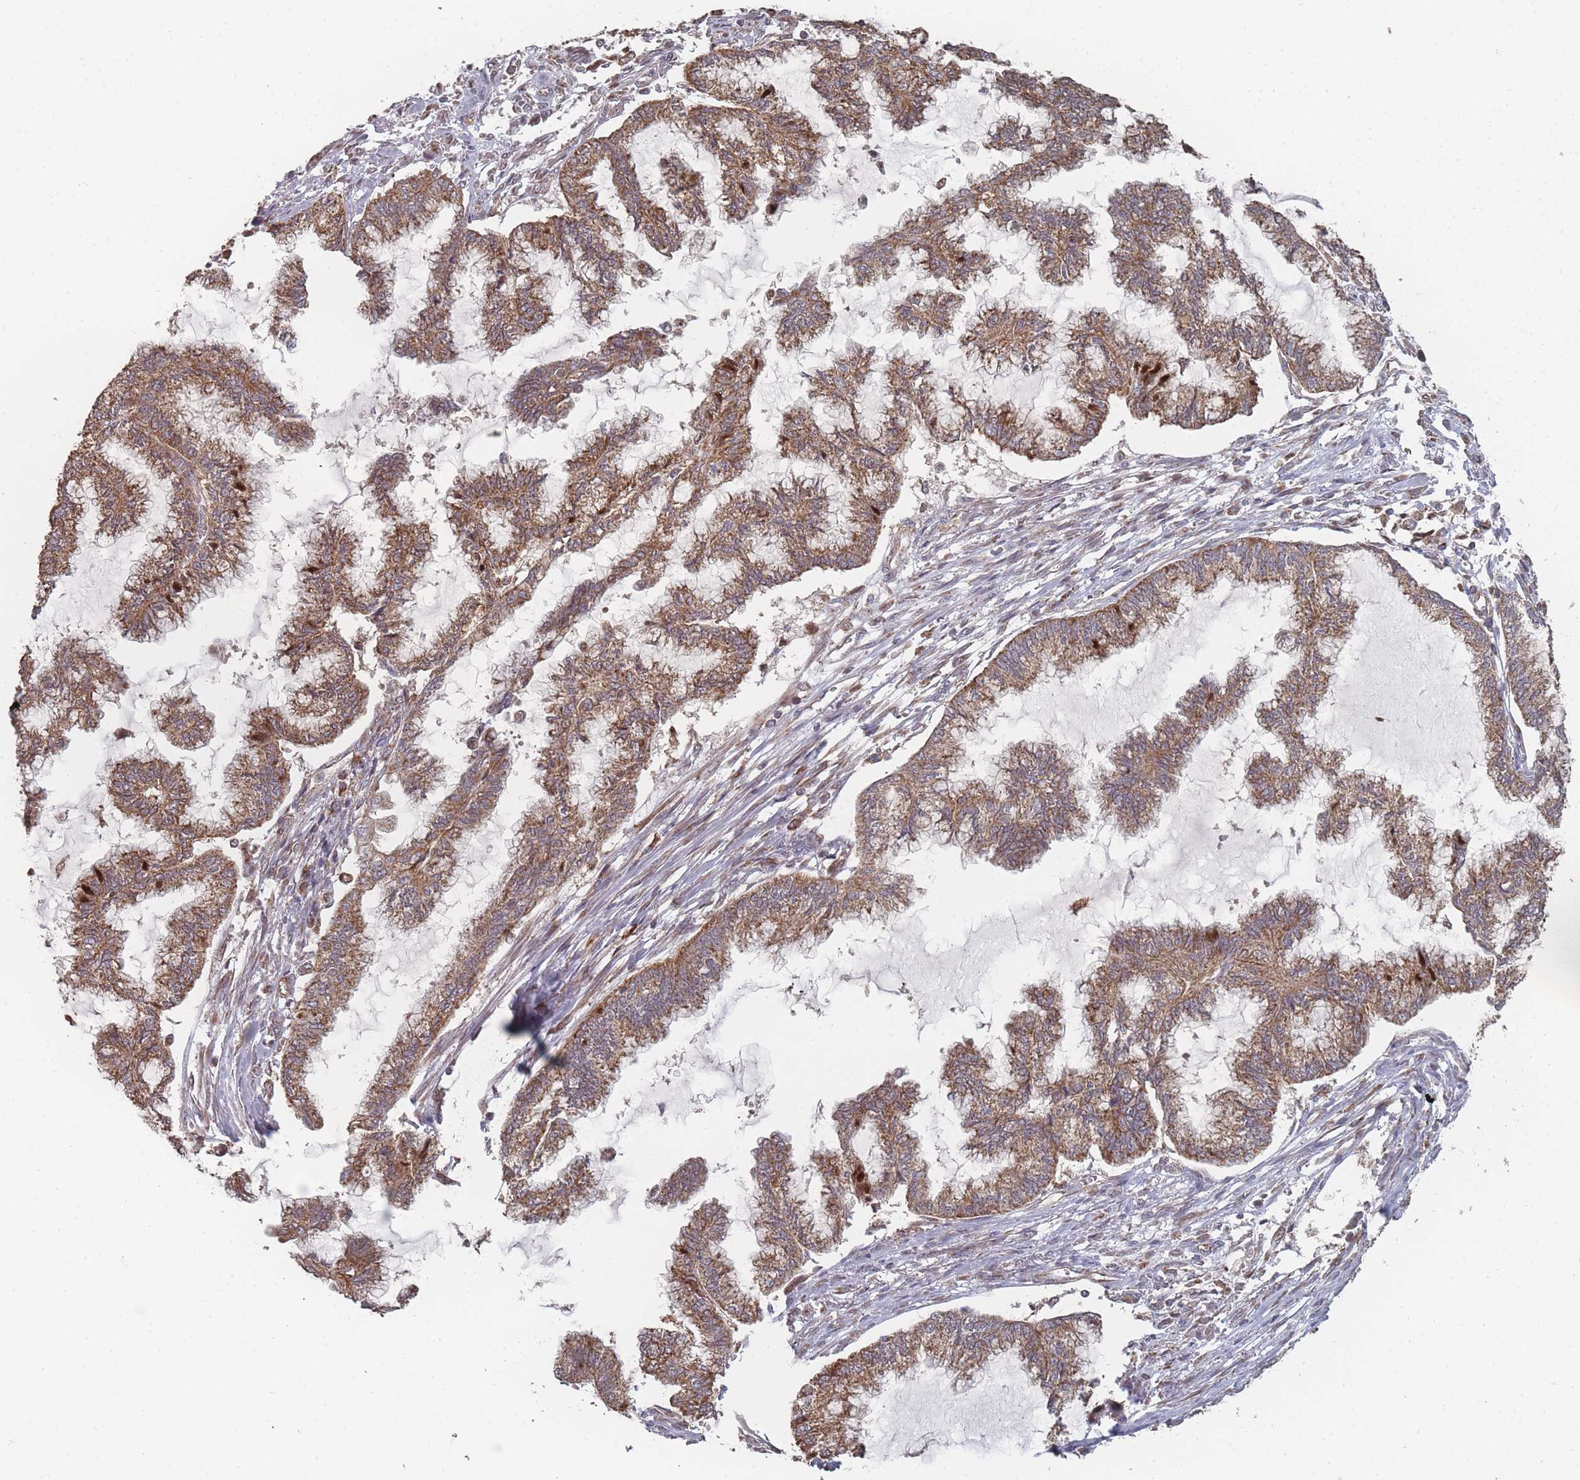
{"staining": {"intensity": "moderate", "quantity": ">75%", "location": "cytoplasmic/membranous"}, "tissue": "endometrial cancer", "cell_type": "Tumor cells", "image_type": "cancer", "snomed": [{"axis": "morphology", "description": "Adenocarcinoma, NOS"}, {"axis": "topography", "description": "Endometrium"}], "caption": "Tumor cells show medium levels of moderate cytoplasmic/membranous expression in about >75% of cells in endometrial adenocarcinoma.", "gene": "PSMB3", "patient": {"sex": "female", "age": 86}}